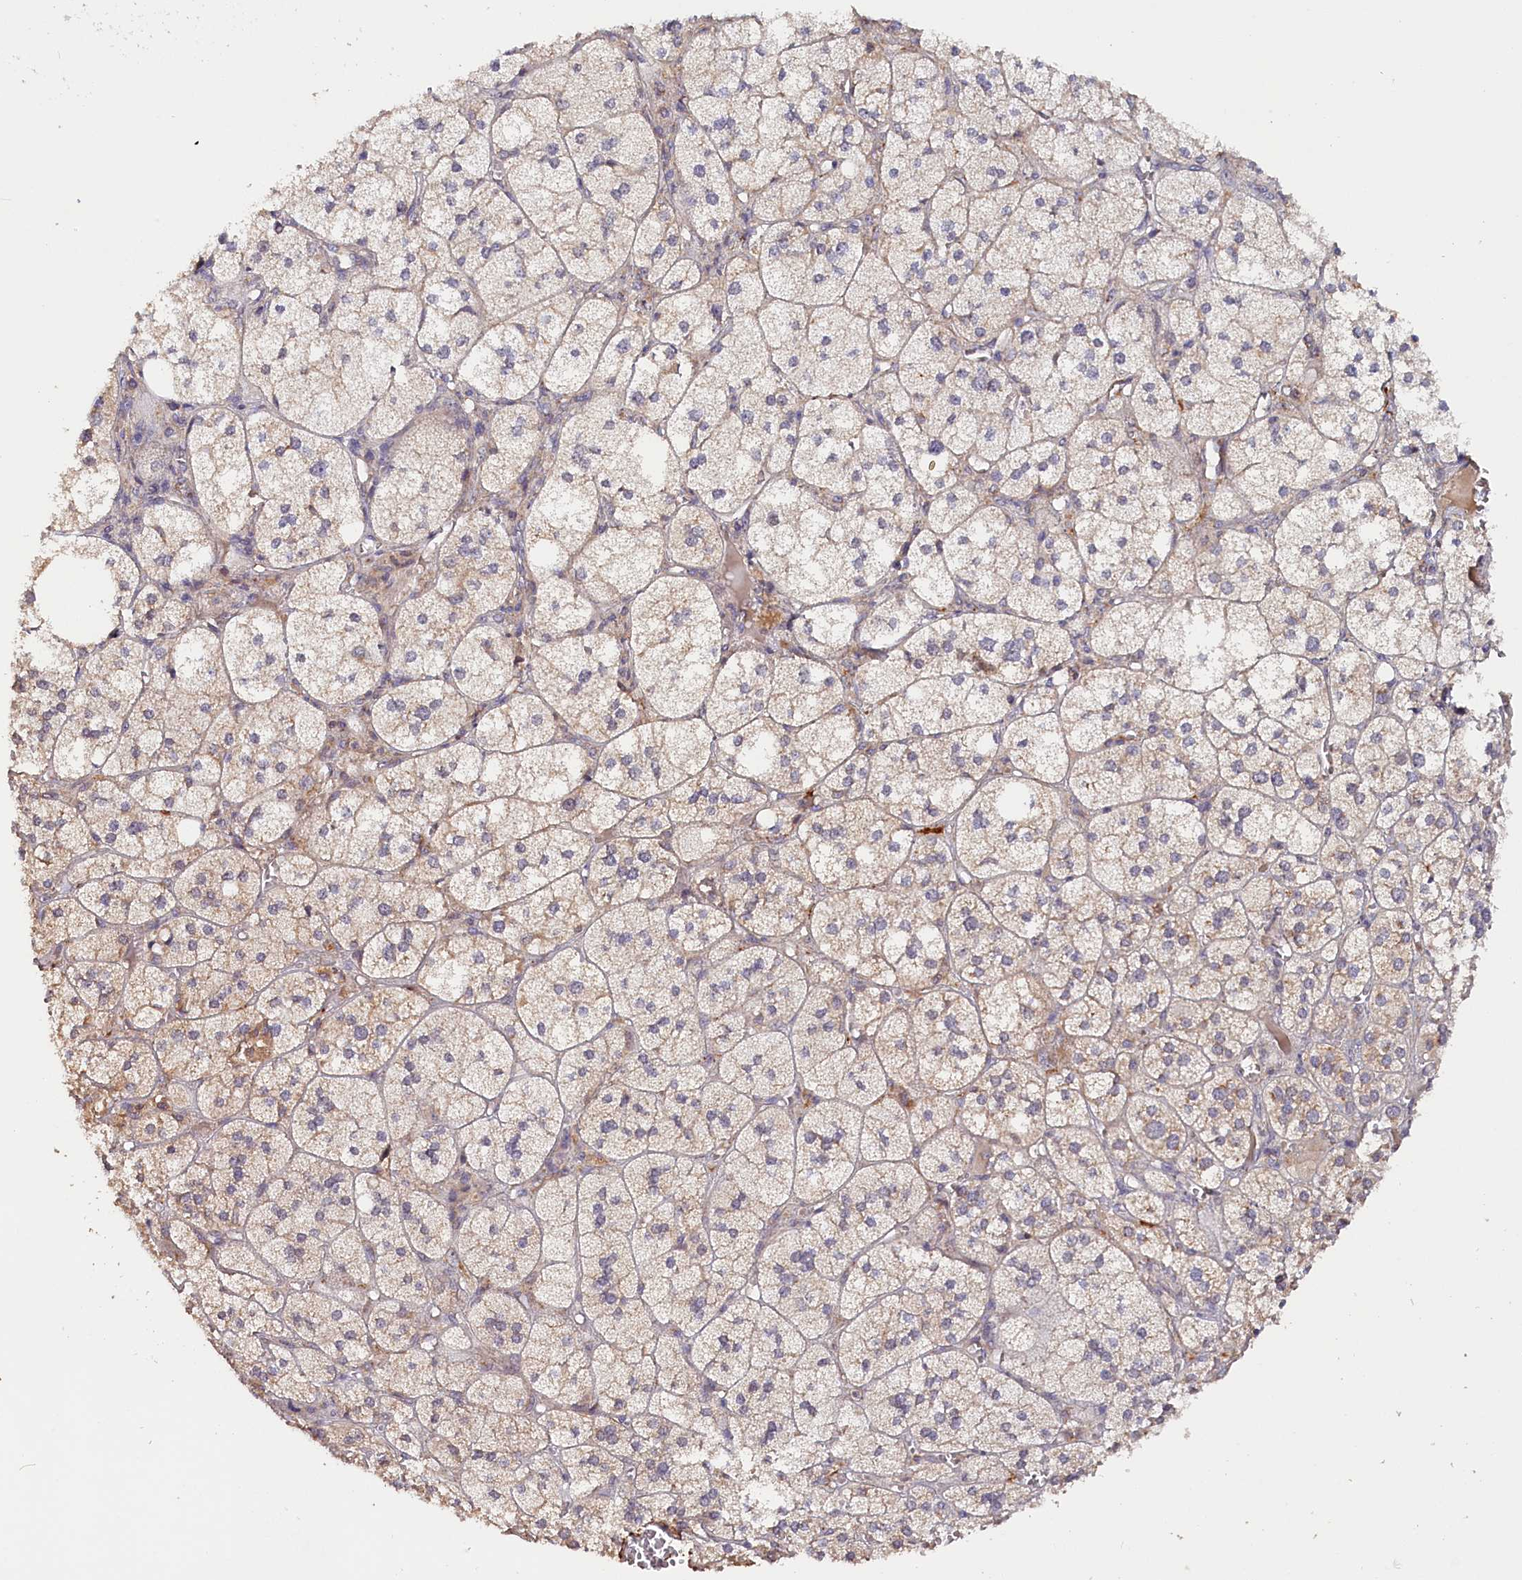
{"staining": {"intensity": "weak", "quantity": ">75%", "location": "cytoplasmic/membranous"}, "tissue": "adrenal gland", "cell_type": "Glandular cells", "image_type": "normal", "snomed": [{"axis": "morphology", "description": "Normal tissue, NOS"}, {"axis": "topography", "description": "Adrenal gland"}], "caption": "IHC (DAB (3,3'-diaminobenzidine)) staining of benign adrenal gland reveals weak cytoplasmic/membranous protein positivity in about >75% of glandular cells. (DAB IHC, brown staining for protein, blue staining for nuclei).", "gene": "TANGO6", "patient": {"sex": "female", "age": 61}}